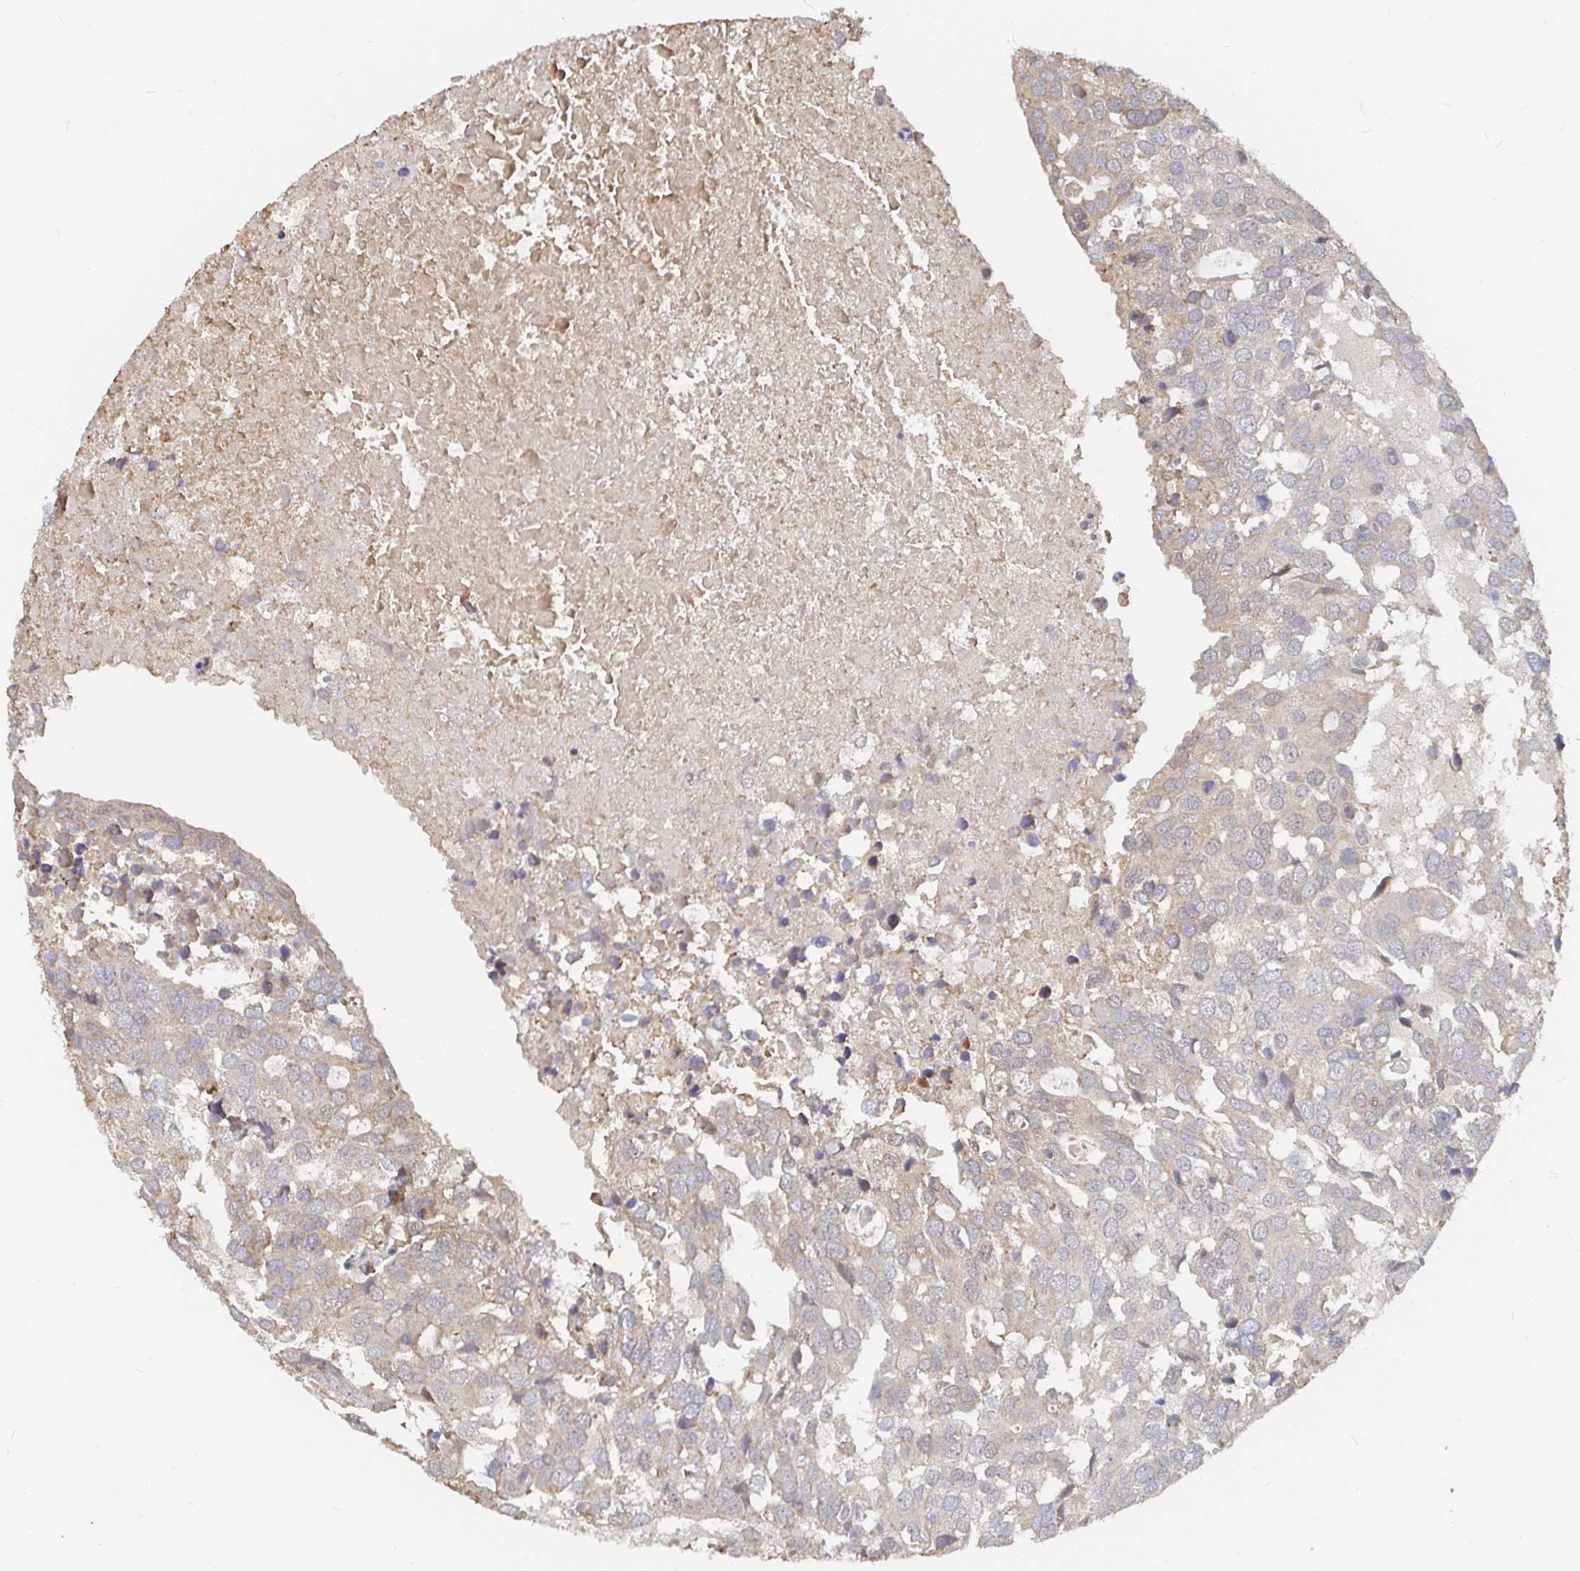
{"staining": {"intensity": "weak", "quantity": "<25%", "location": "cytoplasmic/membranous"}, "tissue": "breast cancer", "cell_type": "Tumor cells", "image_type": "cancer", "snomed": [{"axis": "morphology", "description": "Duct carcinoma"}, {"axis": "topography", "description": "Breast"}], "caption": "This is a image of immunohistochemistry staining of breast cancer, which shows no staining in tumor cells.", "gene": "LRP5", "patient": {"sex": "female", "age": 83}}